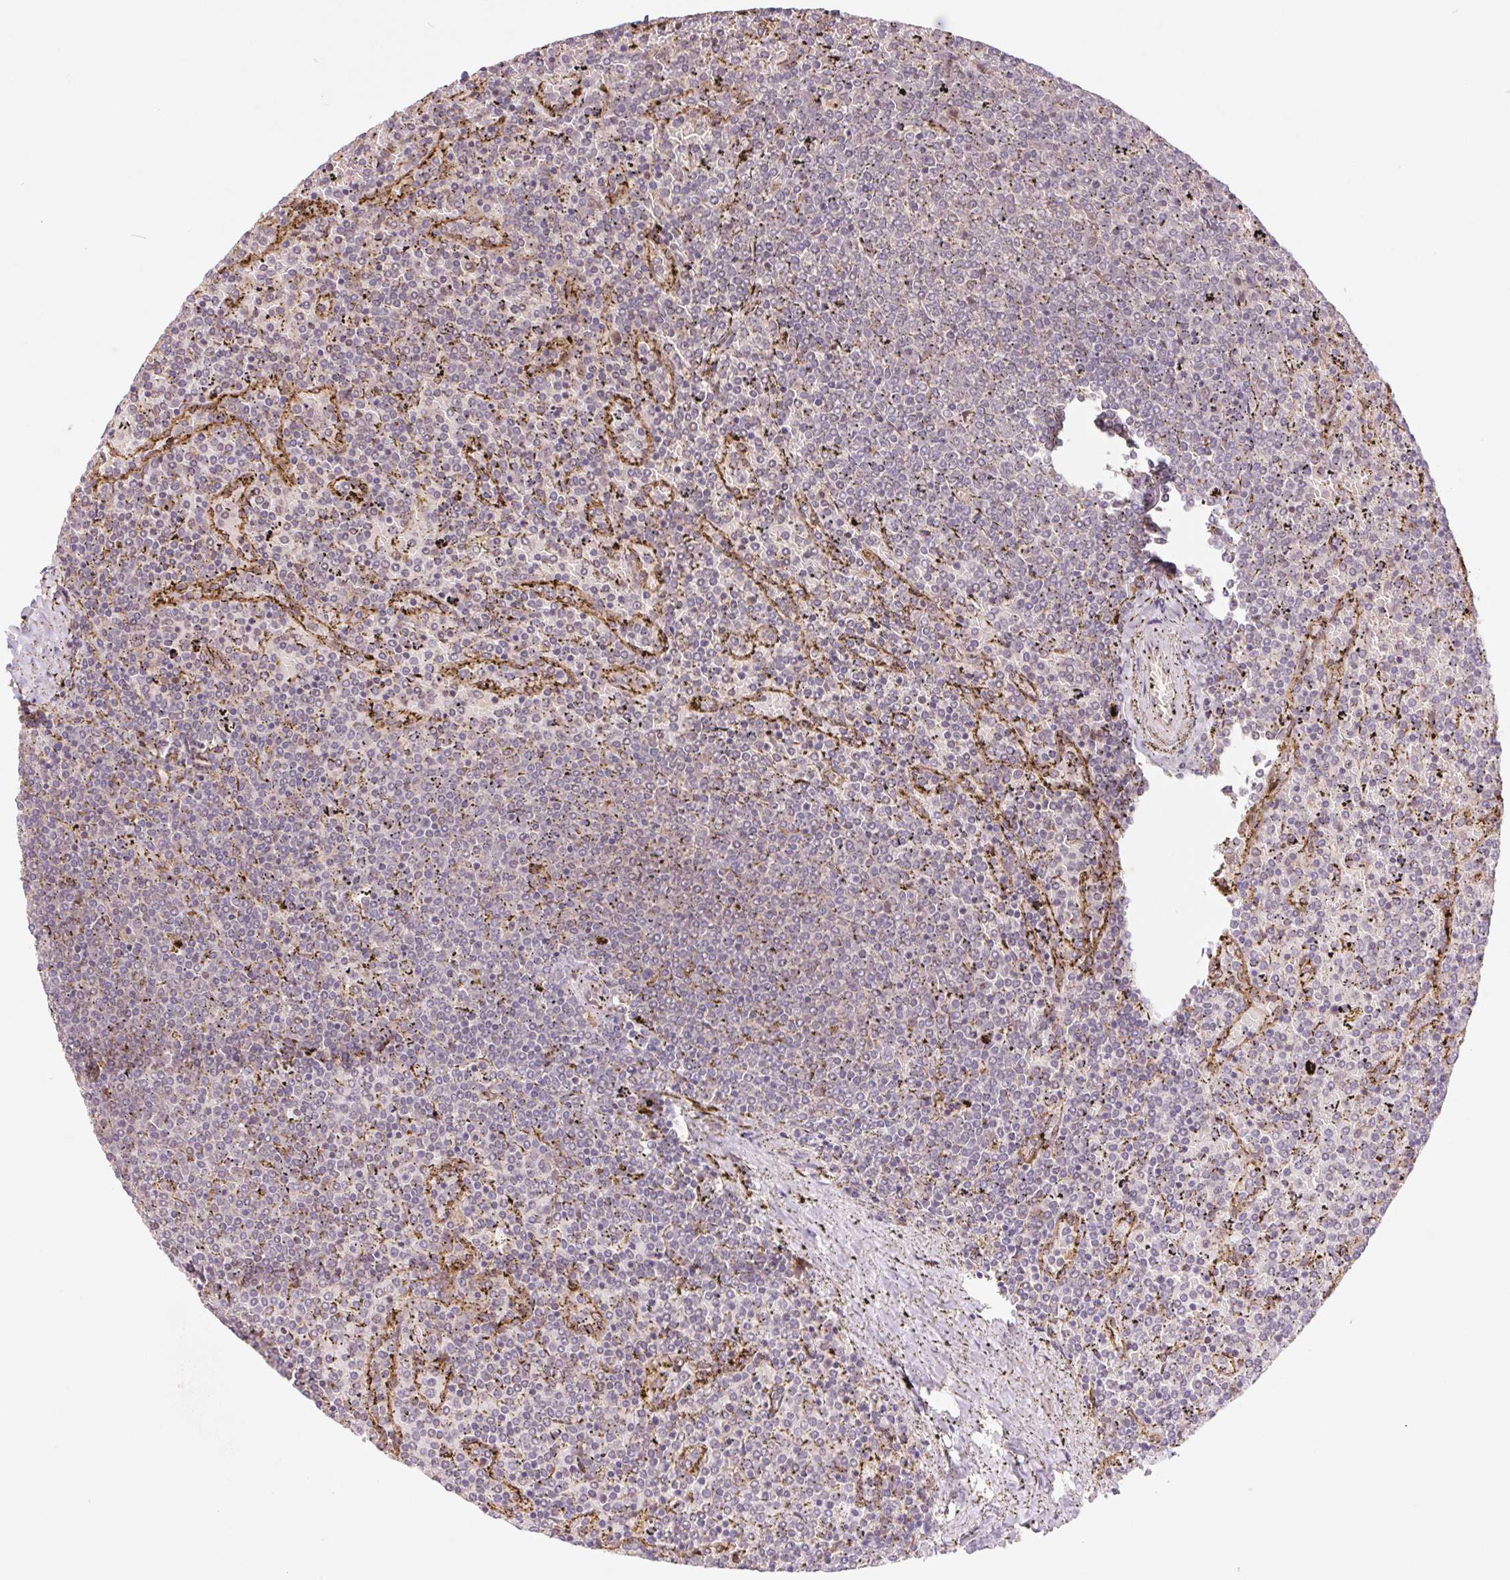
{"staining": {"intensity": "negative", "quantity": "none", "location": "none"}, "tissue": "lymphoma", "cell_type": "Tumor cells", "image_type": "cancer", "snomed": [{"axis": "morphology", "description": "Malignant lymphoma, non-Hodgkin's type, Low grade"}, {"axis": "topography", "description": "Spleen"}], "caption": "The micrograph reveals no staining of tumor cells in malignant lymphoma, non-Hodgkin's type (low-grade).", "gene": "RRM1", "patient": {"sex": "female", "age": 77}}